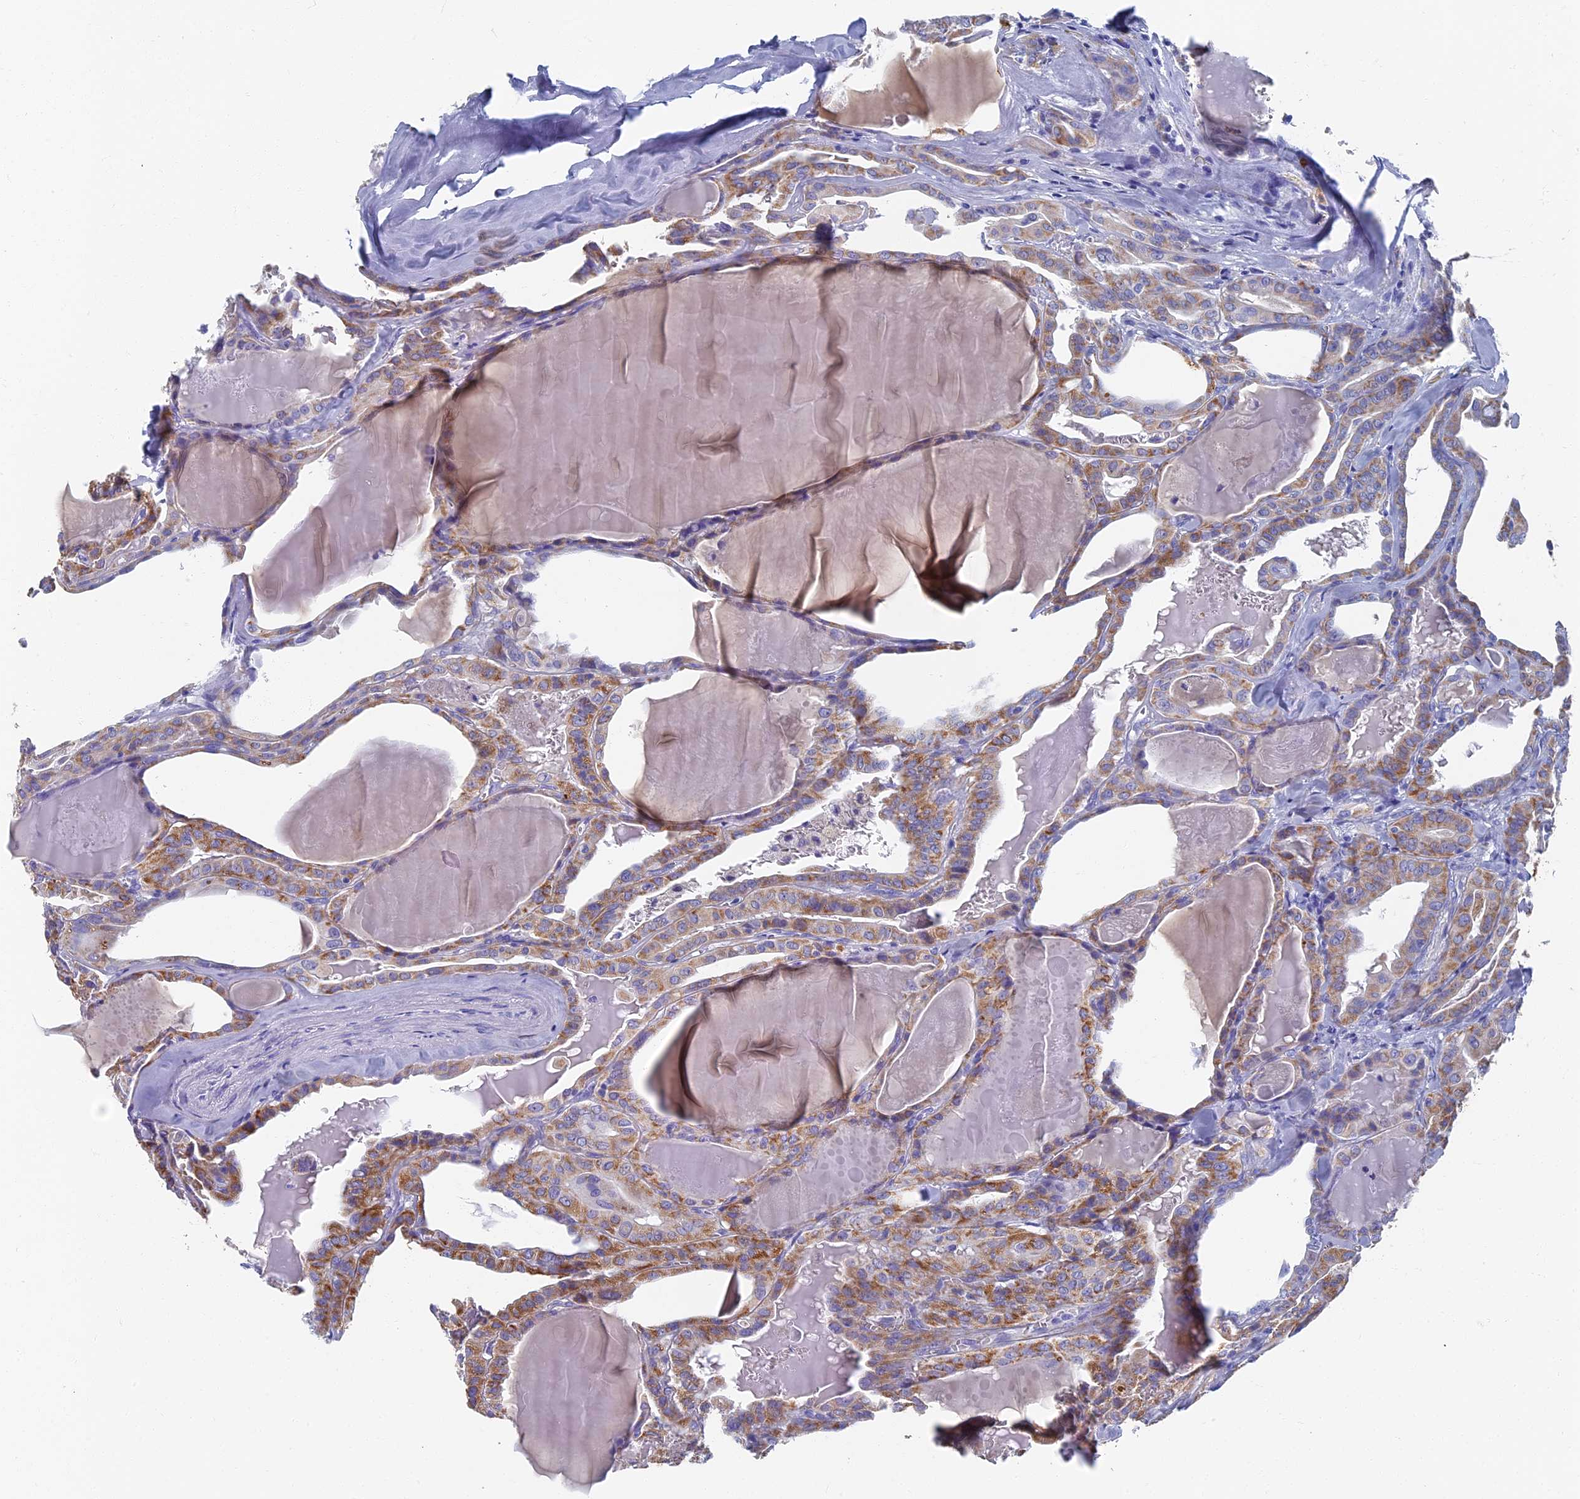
{"staining": {"intensity": "moderate", "quantity": ">75%", "location": "cytoplasmic/membranous"}, "tissue": "thyroid cancer", "cell_type": "Tumor cells", "image_type": "cancer", "snomed": [{"axis": "morphology", "description": "Papillary adenocarcinoma, NOS"}, {"axis": "topography", "description": "Thyroid gland"}], "caption": "A photomicrograph of thyroid cancer (papillary adenocarcinoma) stained for a protein displays moderate cytoplasmic/membranous brown staining in tumor cells.", "gene": "OAT", "patient": {"sex": "male", "age": 52}}